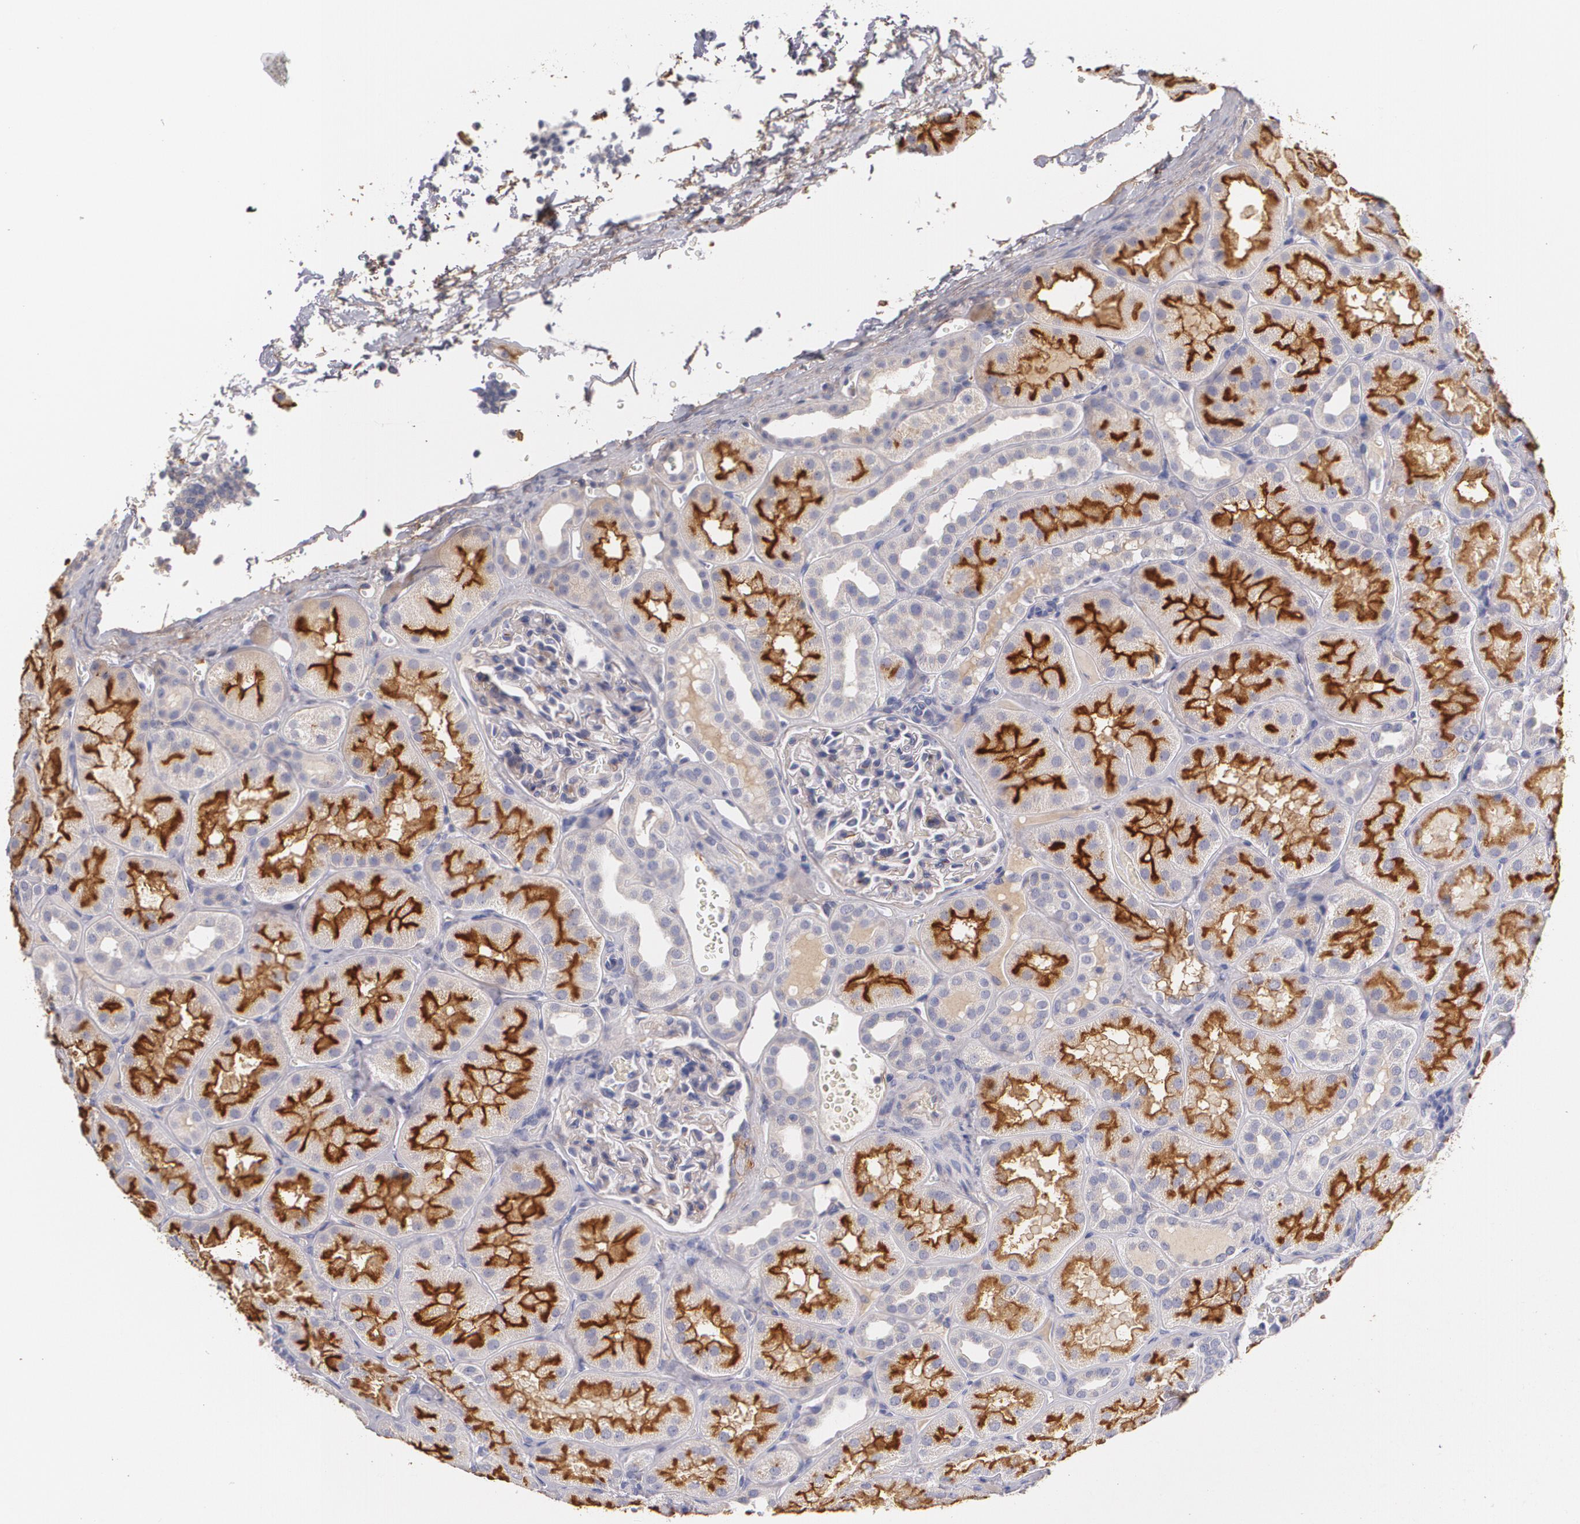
{"staining": {"intensity": "negative", "quantity": "none", "location": "none"}, "tissue": "kidney", "cell_type": "Cells in glomeruli", "image_type": "normal", "snomed": [{"axis": "morphology", "description": "Normal tissue, NOS"}, {"axis": "topography", "description": "Kidney"}], "caption": "An image of kidney stained for a protein exhibits no brown staining in cells in glomeruli. The staining is performed using DAB brown chromogen with nuclei counter-stained in using hematoxylin.", "gene": "FBLN1", "patient": {"sex": "male", "age": 28}}